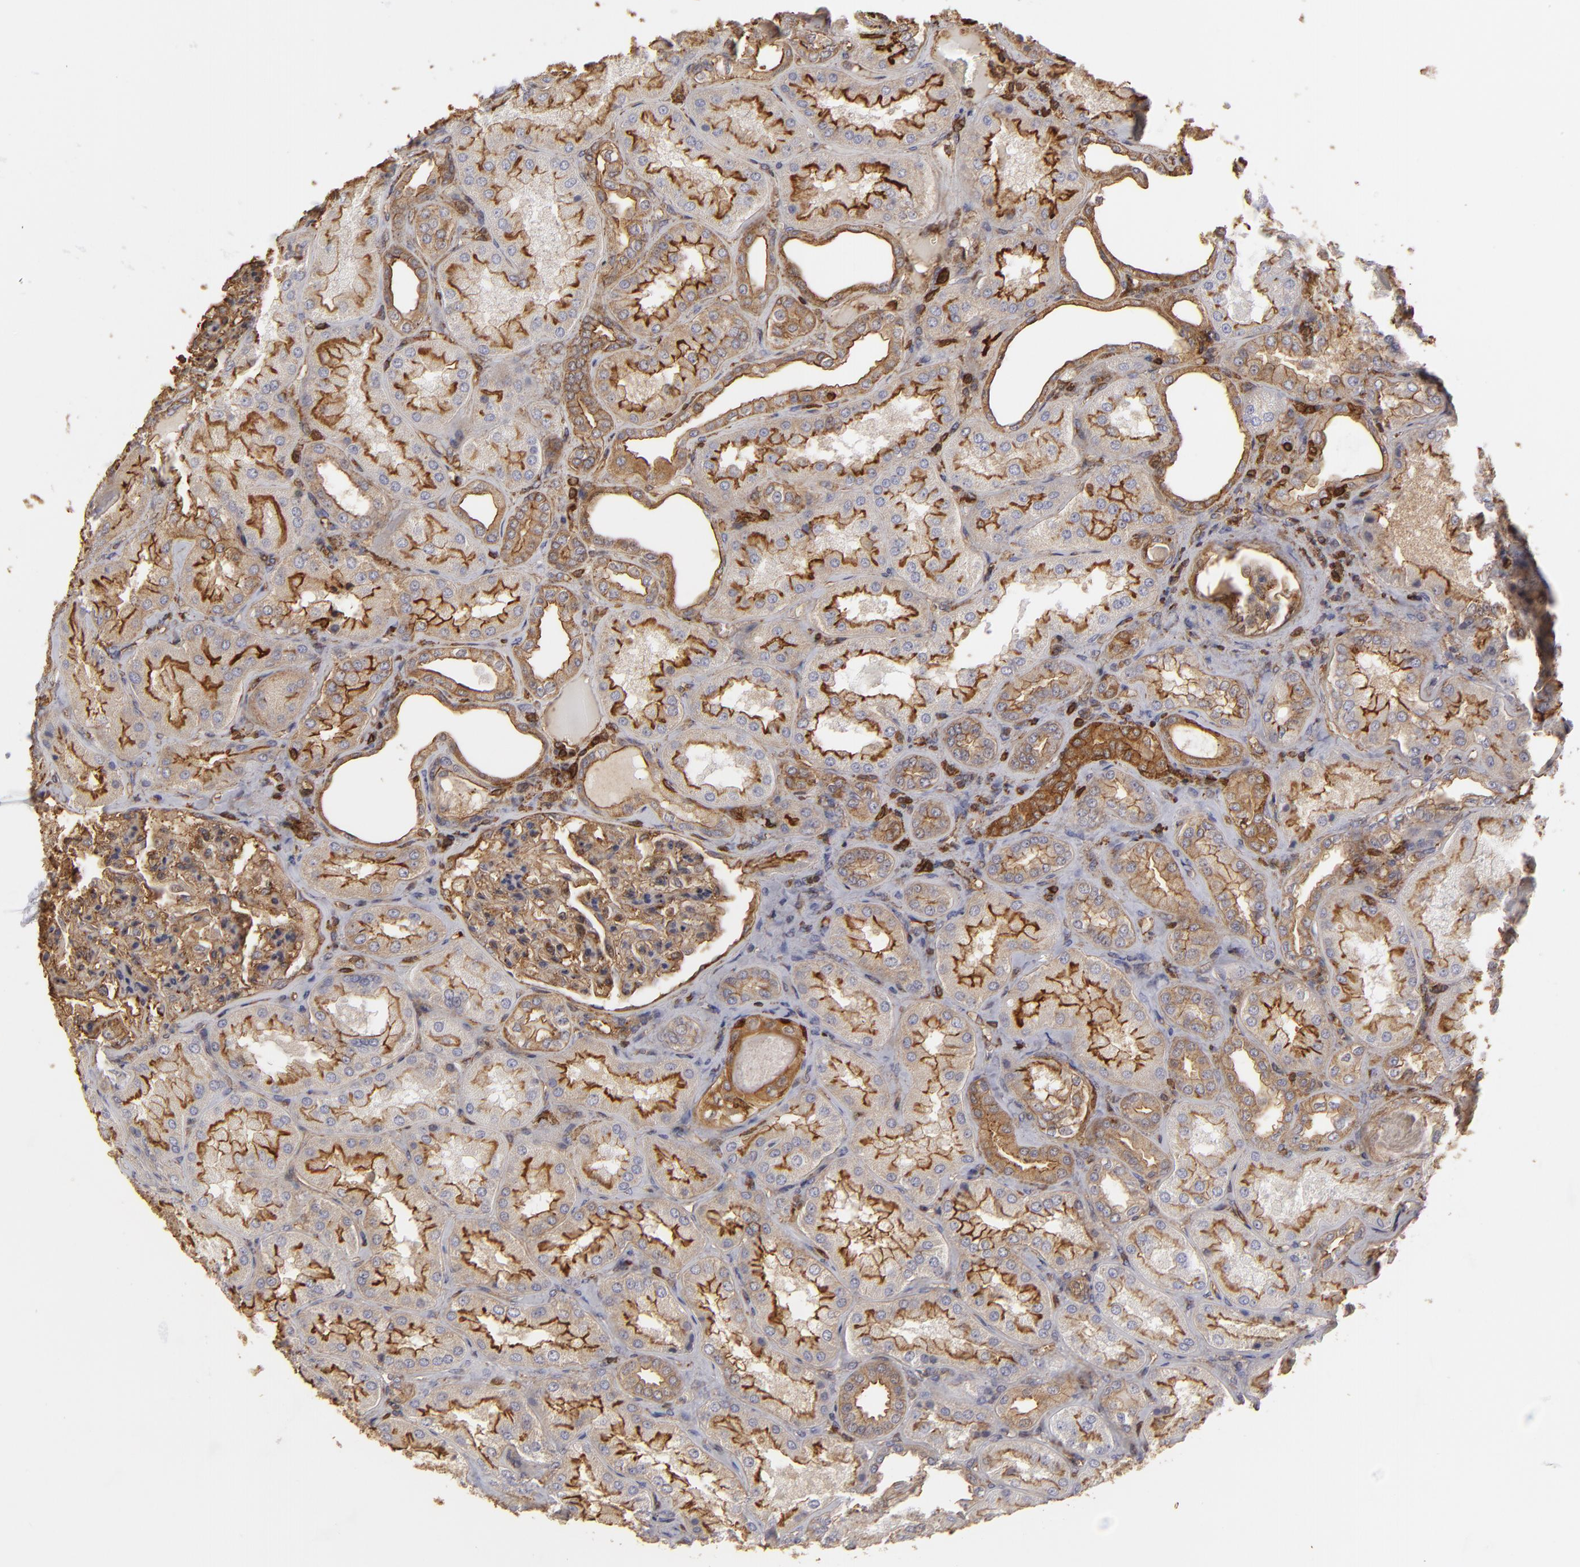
{"staining": {"intensity": "moderate", "quantity": "25%-75%", "location": "cytoplasmic/membranous"}, "tissue": "kidney", "cell_type": "Cells in glomeruli", "image_type": "normal", "snomed": [{"axis": "morphology", "description": "Normal tissue, NOS"}, {"axis": "topography", "description": "Kidney"}], "caption": "DAB (3,3'-diaminobenzidine) immunohistochemical staining of normal kidney displays moderate cytoplasmic/membranous protein staining in about 25%-75% of cells in glomeruli.", "gene": "ACTB", "patient": {"sex": "female", "age": 56}}